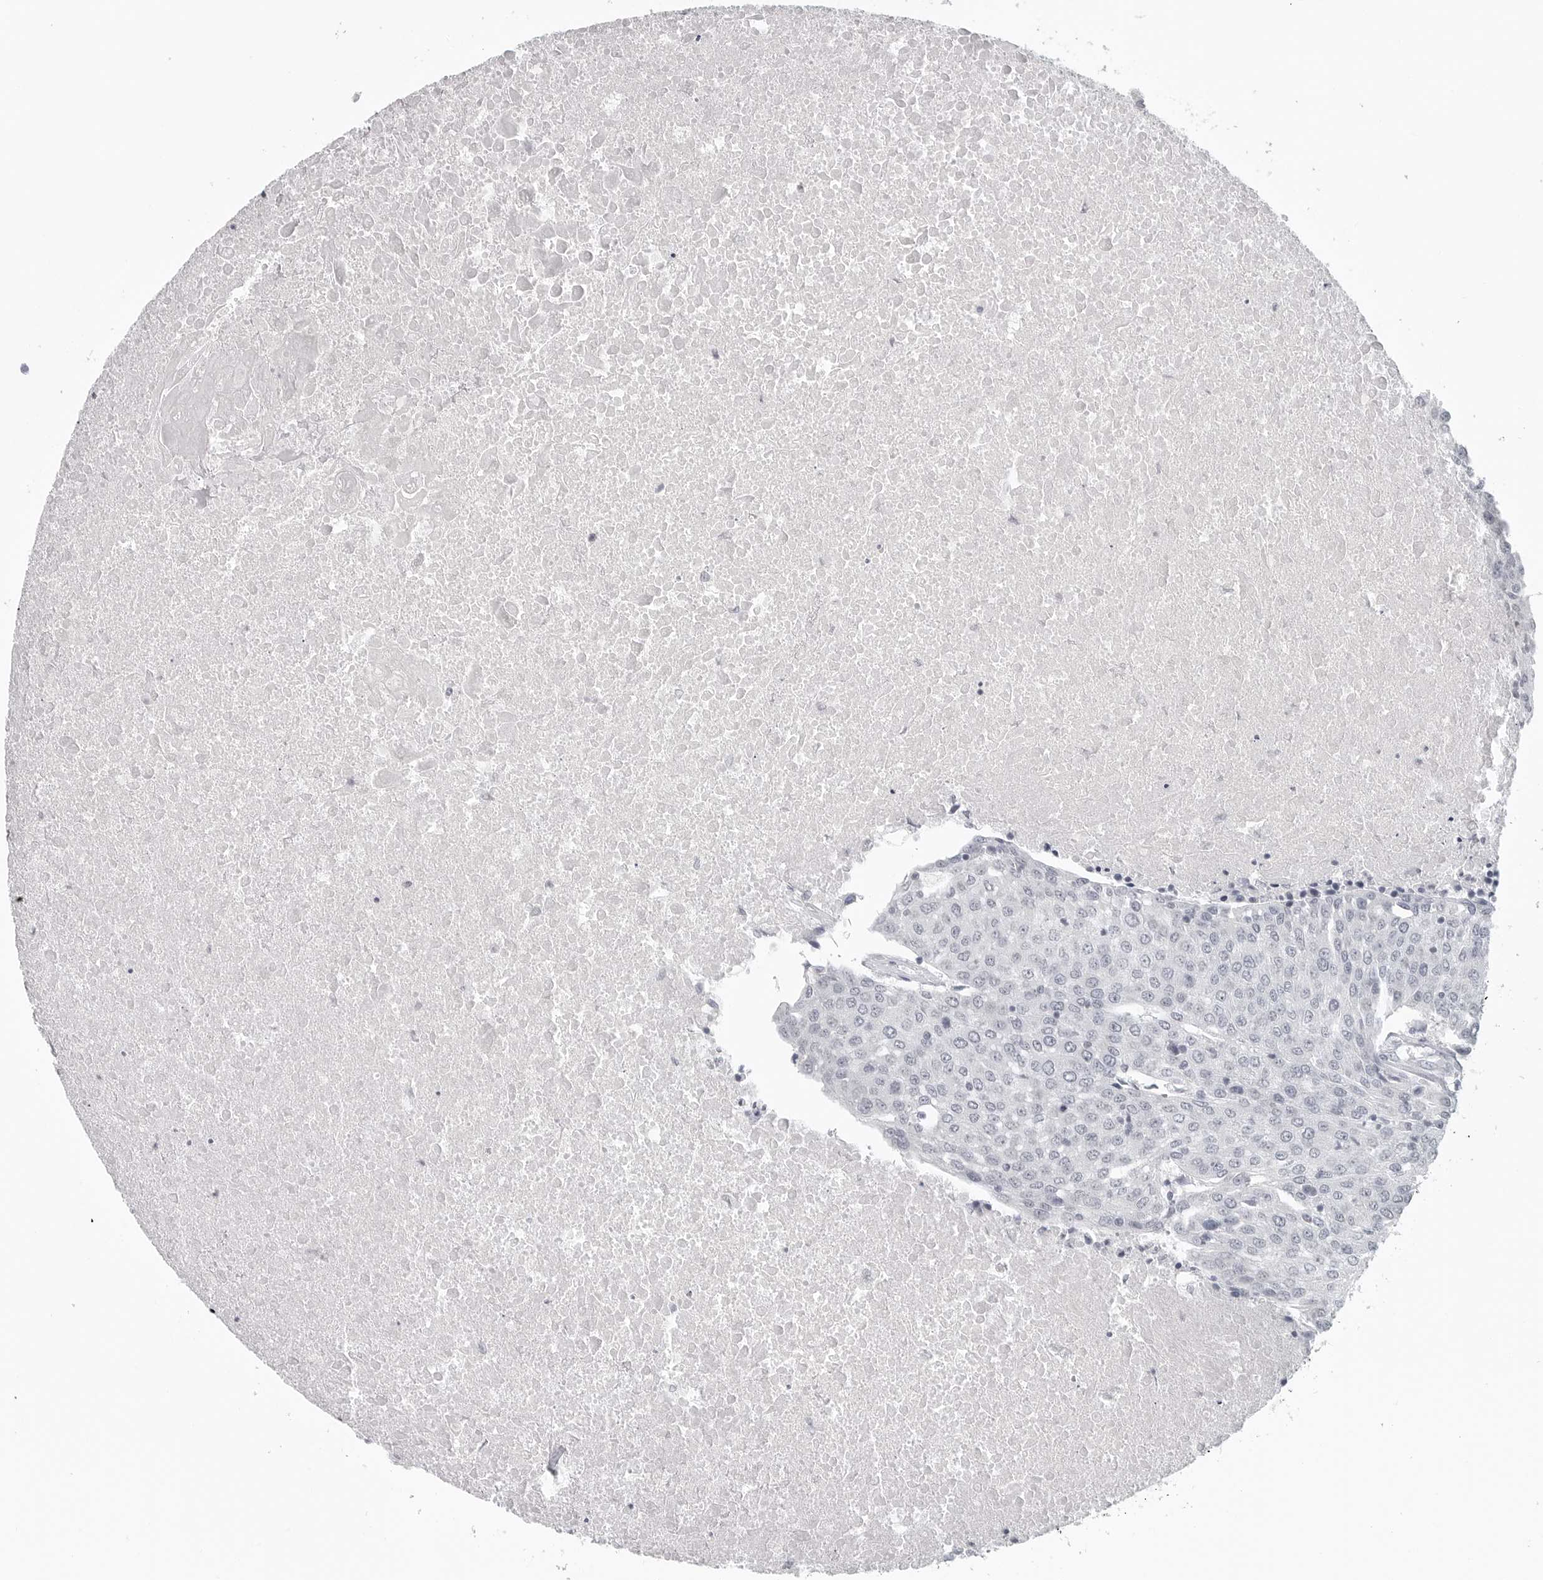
{"staining": {"intensity": "weak", "quantity": "<25%", "location": "nuclear"}, "tissue": "urothelial cancer", "cell_type": "Tumor cells", "image_type": "cancer", "snomed": [{"axis": "morphology", "description": "Urothelial carcinoma, High grade"}, {"axis": "topography", "description": "Urinary bladder"}], "caption": "Immunohistochemistry (IHC) photomicrograph of neoplastic tissue: urothelial cancer stained with DAB (3,3'-diaminobenzidine) displays no significant protein positivity in tumor cells.", "gene": "BPIFA1", "patient": {"sex": "female", "age": 85}}